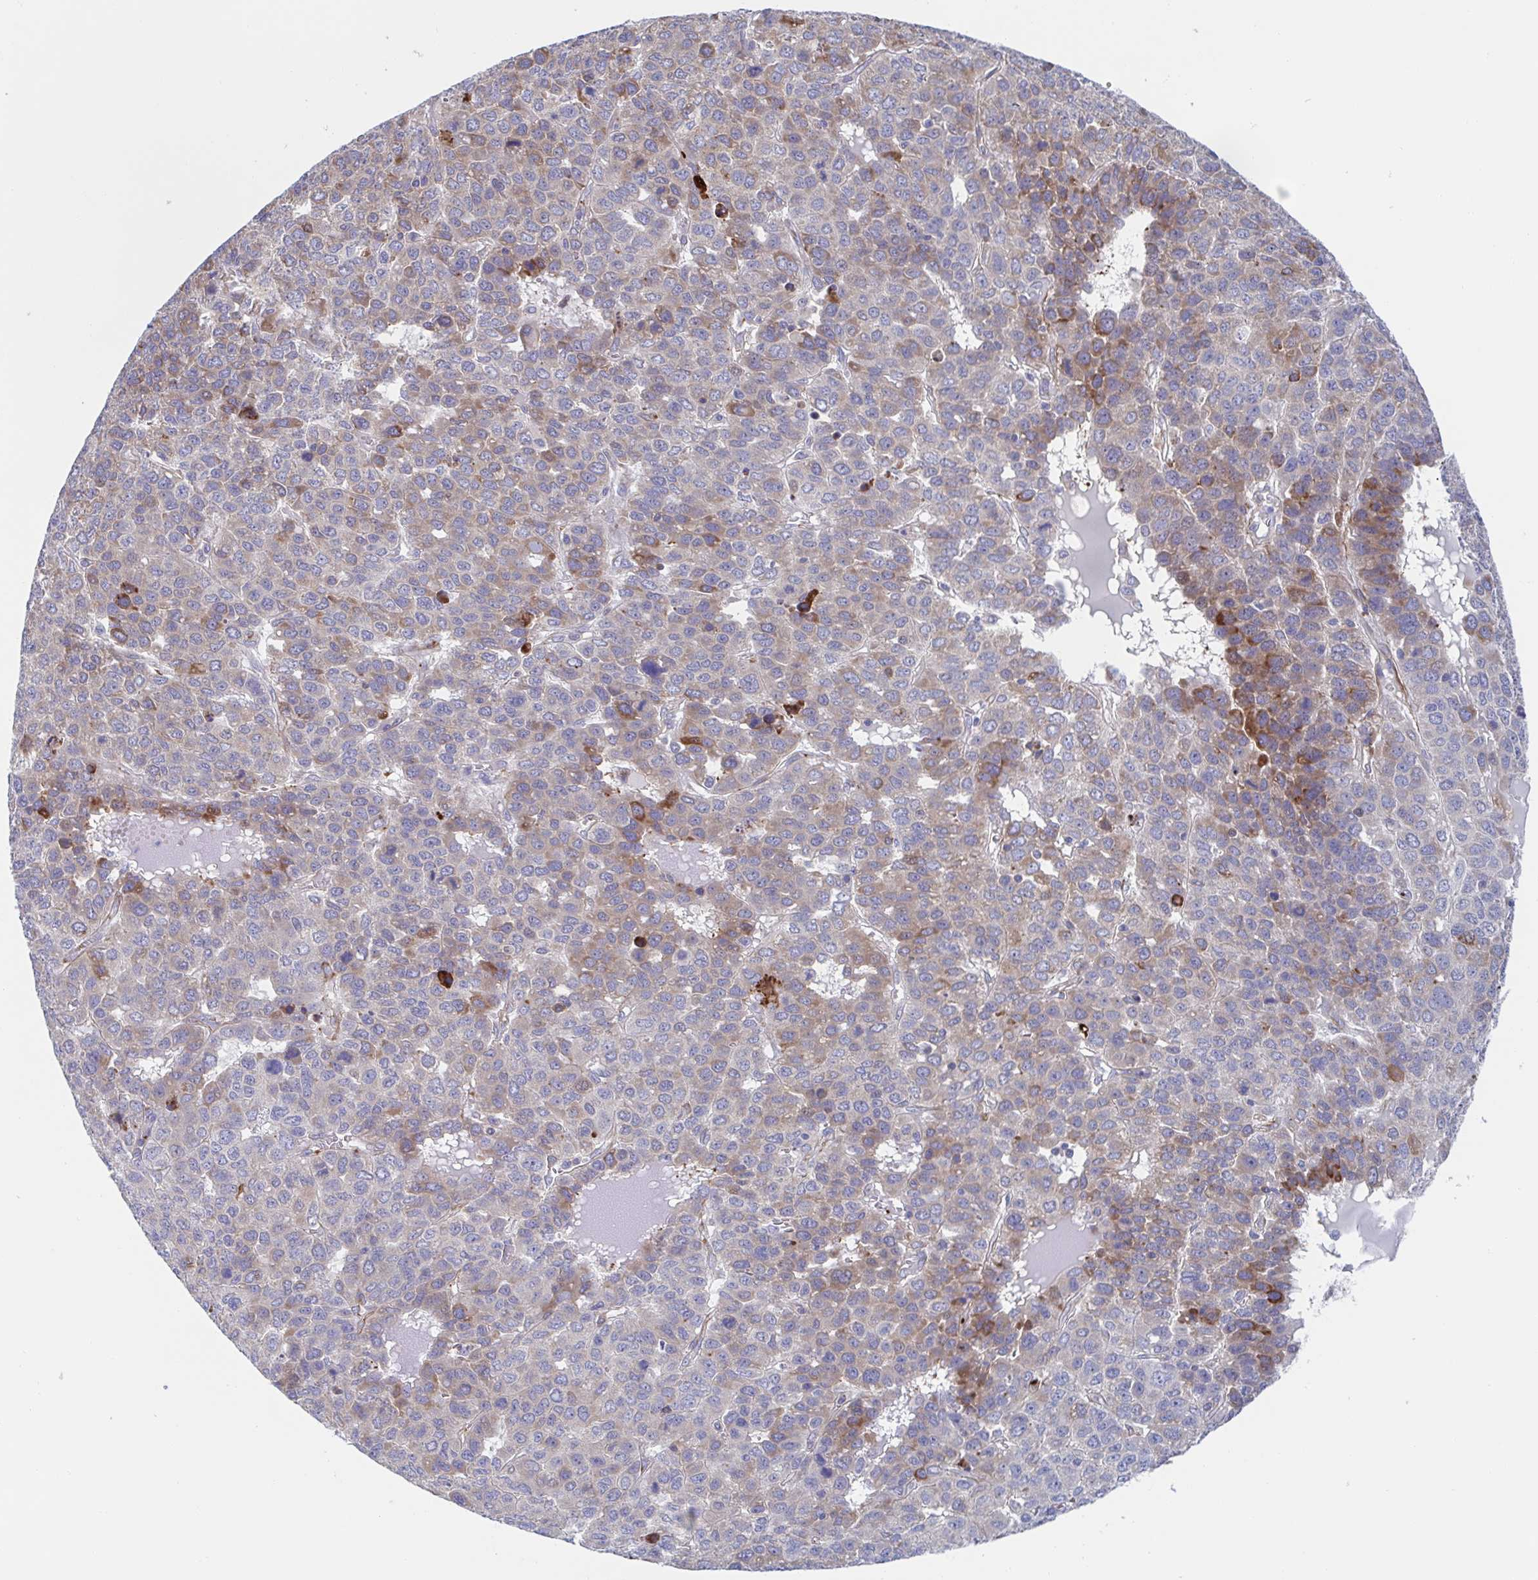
{"staining": {"intensity": "weak", "quantity": "<25%", "location": "cytoplasmic/membranous"}, "tissue": "liver cancer", "cell_type": "Tumor cells", "image_type": "cancer", "snomed": [{"axis": "morphology", "description": "Carcinoma, Hepatocellular, NOS"}, {"axis": "topography", "description": "Liver"}], "caption": "Immunohistochemistry histopathology image of human liver hepatocellular carcinoma stained for a protein (brown), which reveals no expression in tumor cells.", "gene": "KLC3", "patient": {"sex": "male", "age": 69}}